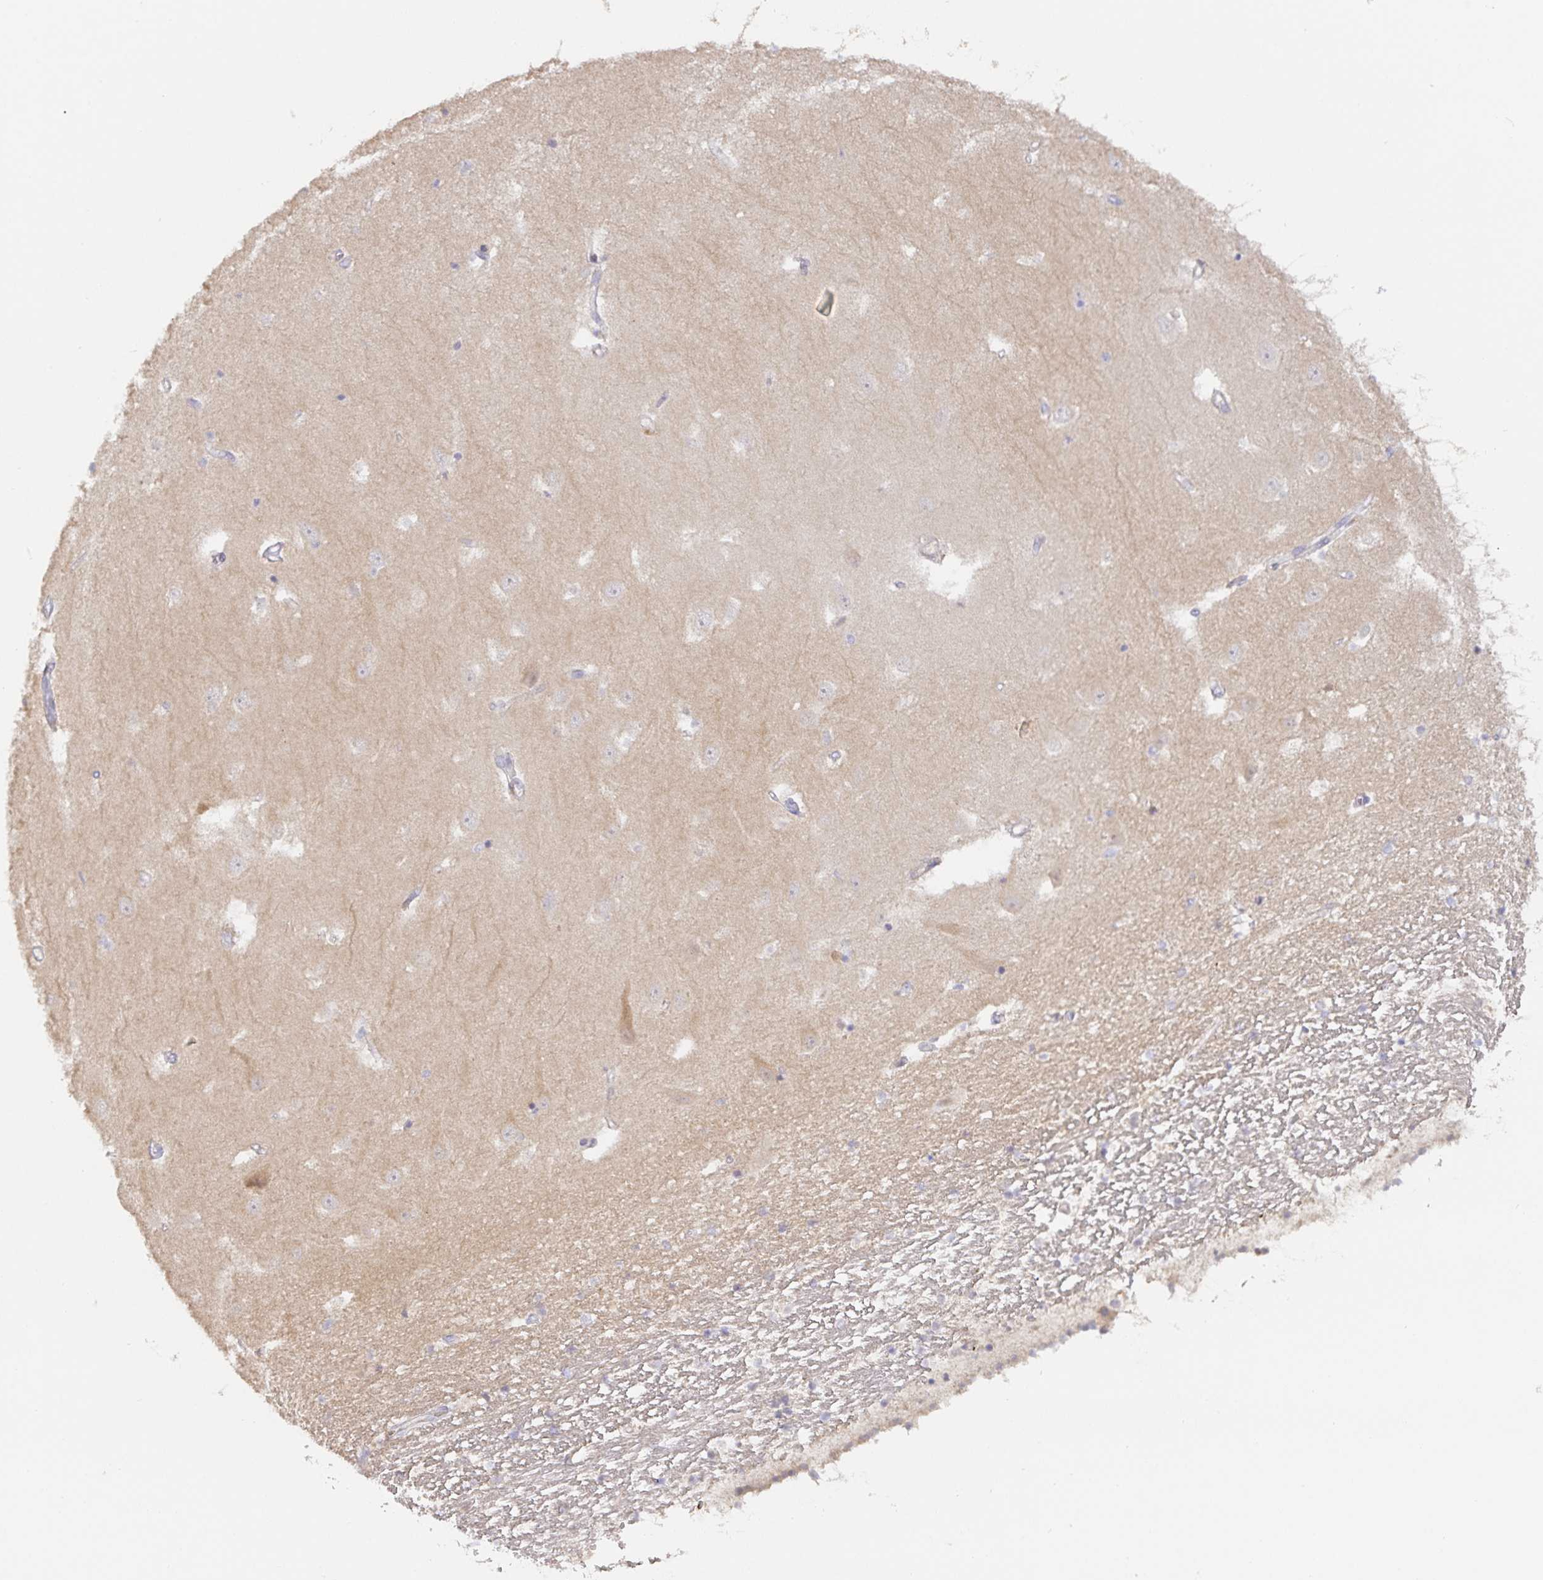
{"staining": {"intensity": "negative", "quantity": "none", "location": "none"}, "tissue": "hippocampus", "cell_type": "Glial cells", "image_type": "normal", "snomed": [{"axis": "morphology", "description": "Normal tissue, NOS"}, {"axis": "topography", "description": "Hippocampus"}], "caption": "DAB immunohistochemical staining of unremarkable hippocampus demonstrates no significant expression in glial cells.", "gene": "ZDHHC11B", "patient": {"sex": "male", "age": 63}}